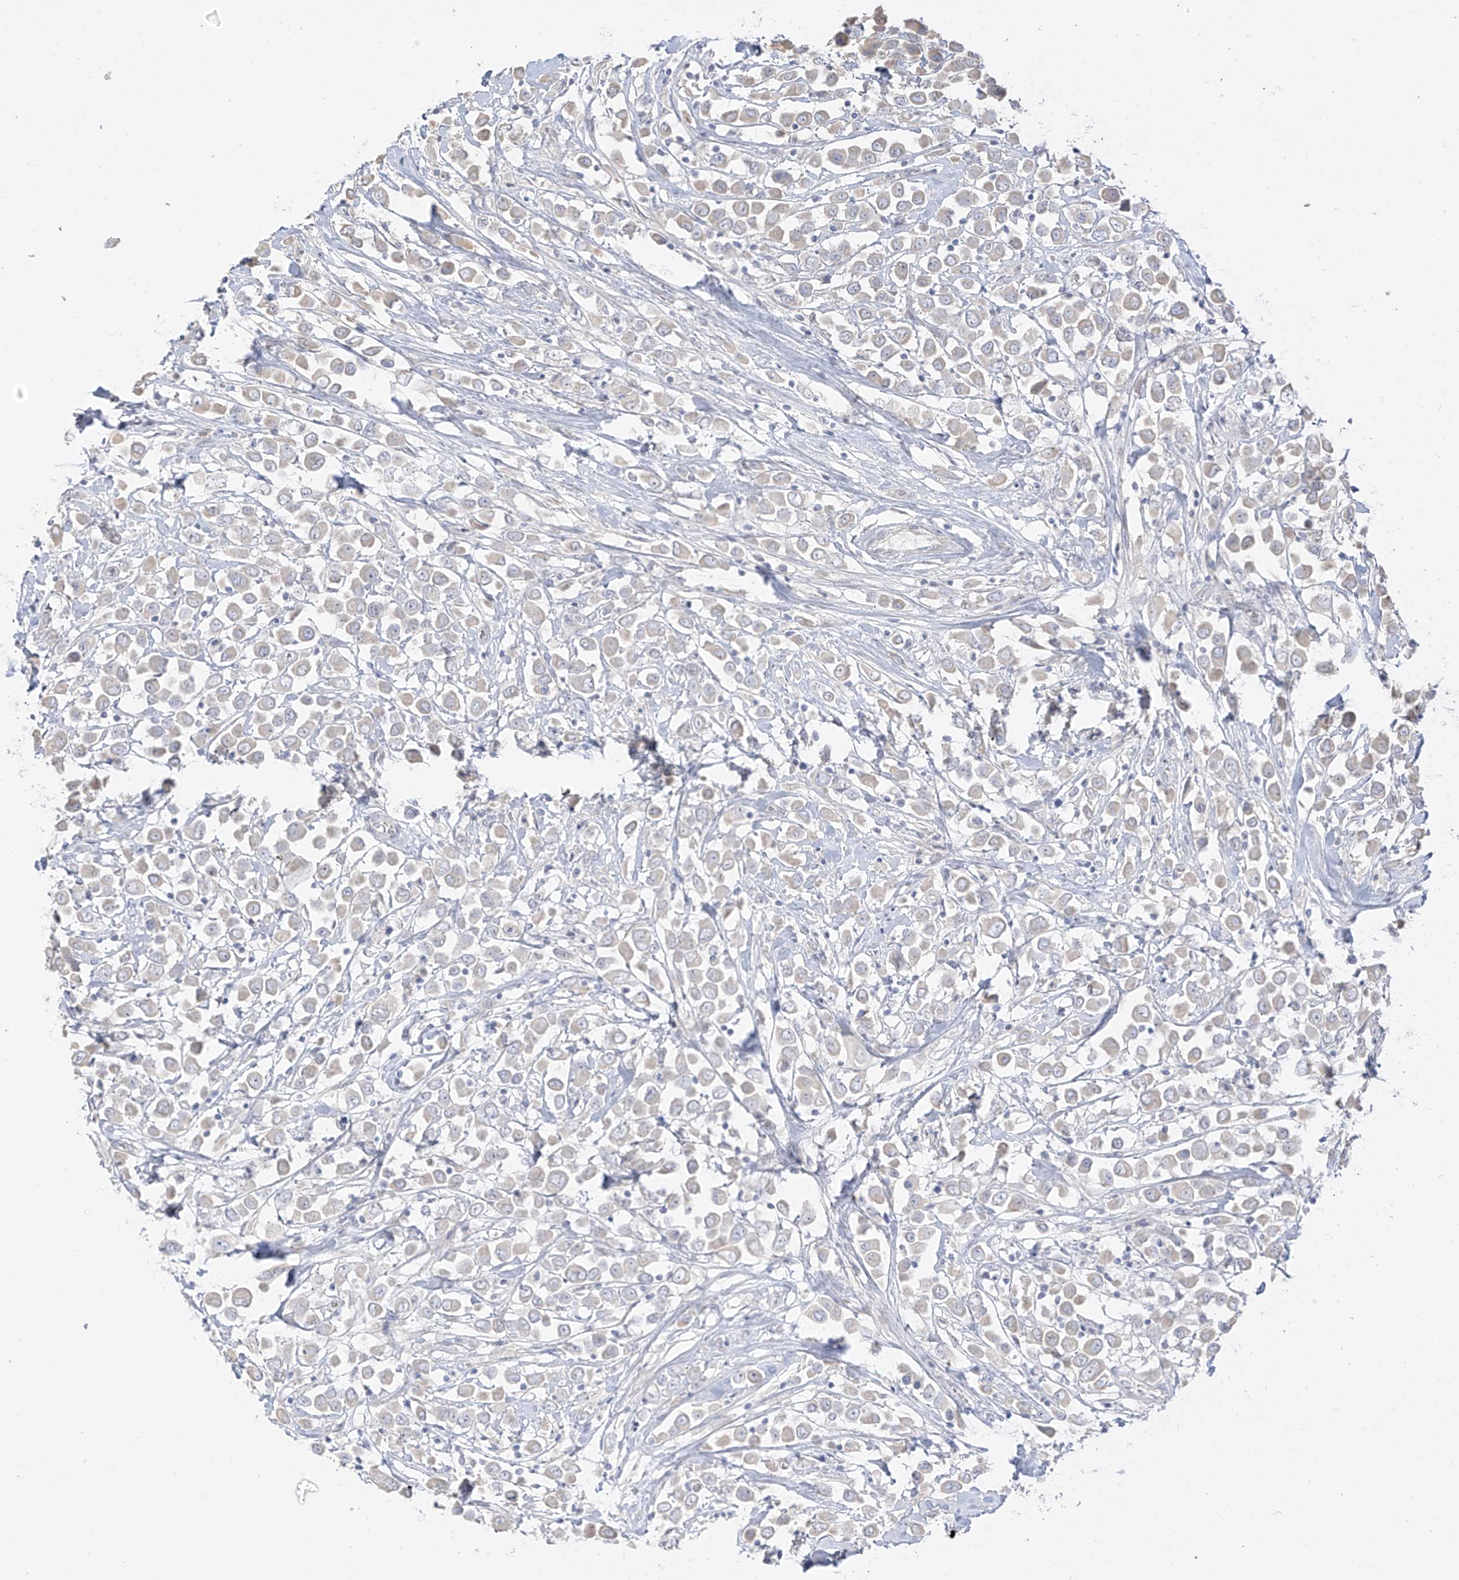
{"staining": {"intensity": "negative", "quantity": "none", "location": "none"}, "tissue": "breast cancer", "cell_type": "Tumor cells", "image_type": "cancer", "snomed": [{"axis": "morphology", "description": "Duct carcinoma"}, {"axis": "topography", "description": "Breast"}], "caption": "Immunohistochemistry image of breast invasive ductal carcinoma stained for a protein (brown), which displays no expression in tumor cells. (Immunohistochemistry (ihc), brightfield microscopy, high magnification).", "gene": "DCDC2", "patient": {"sex": "female", "age": 61}}